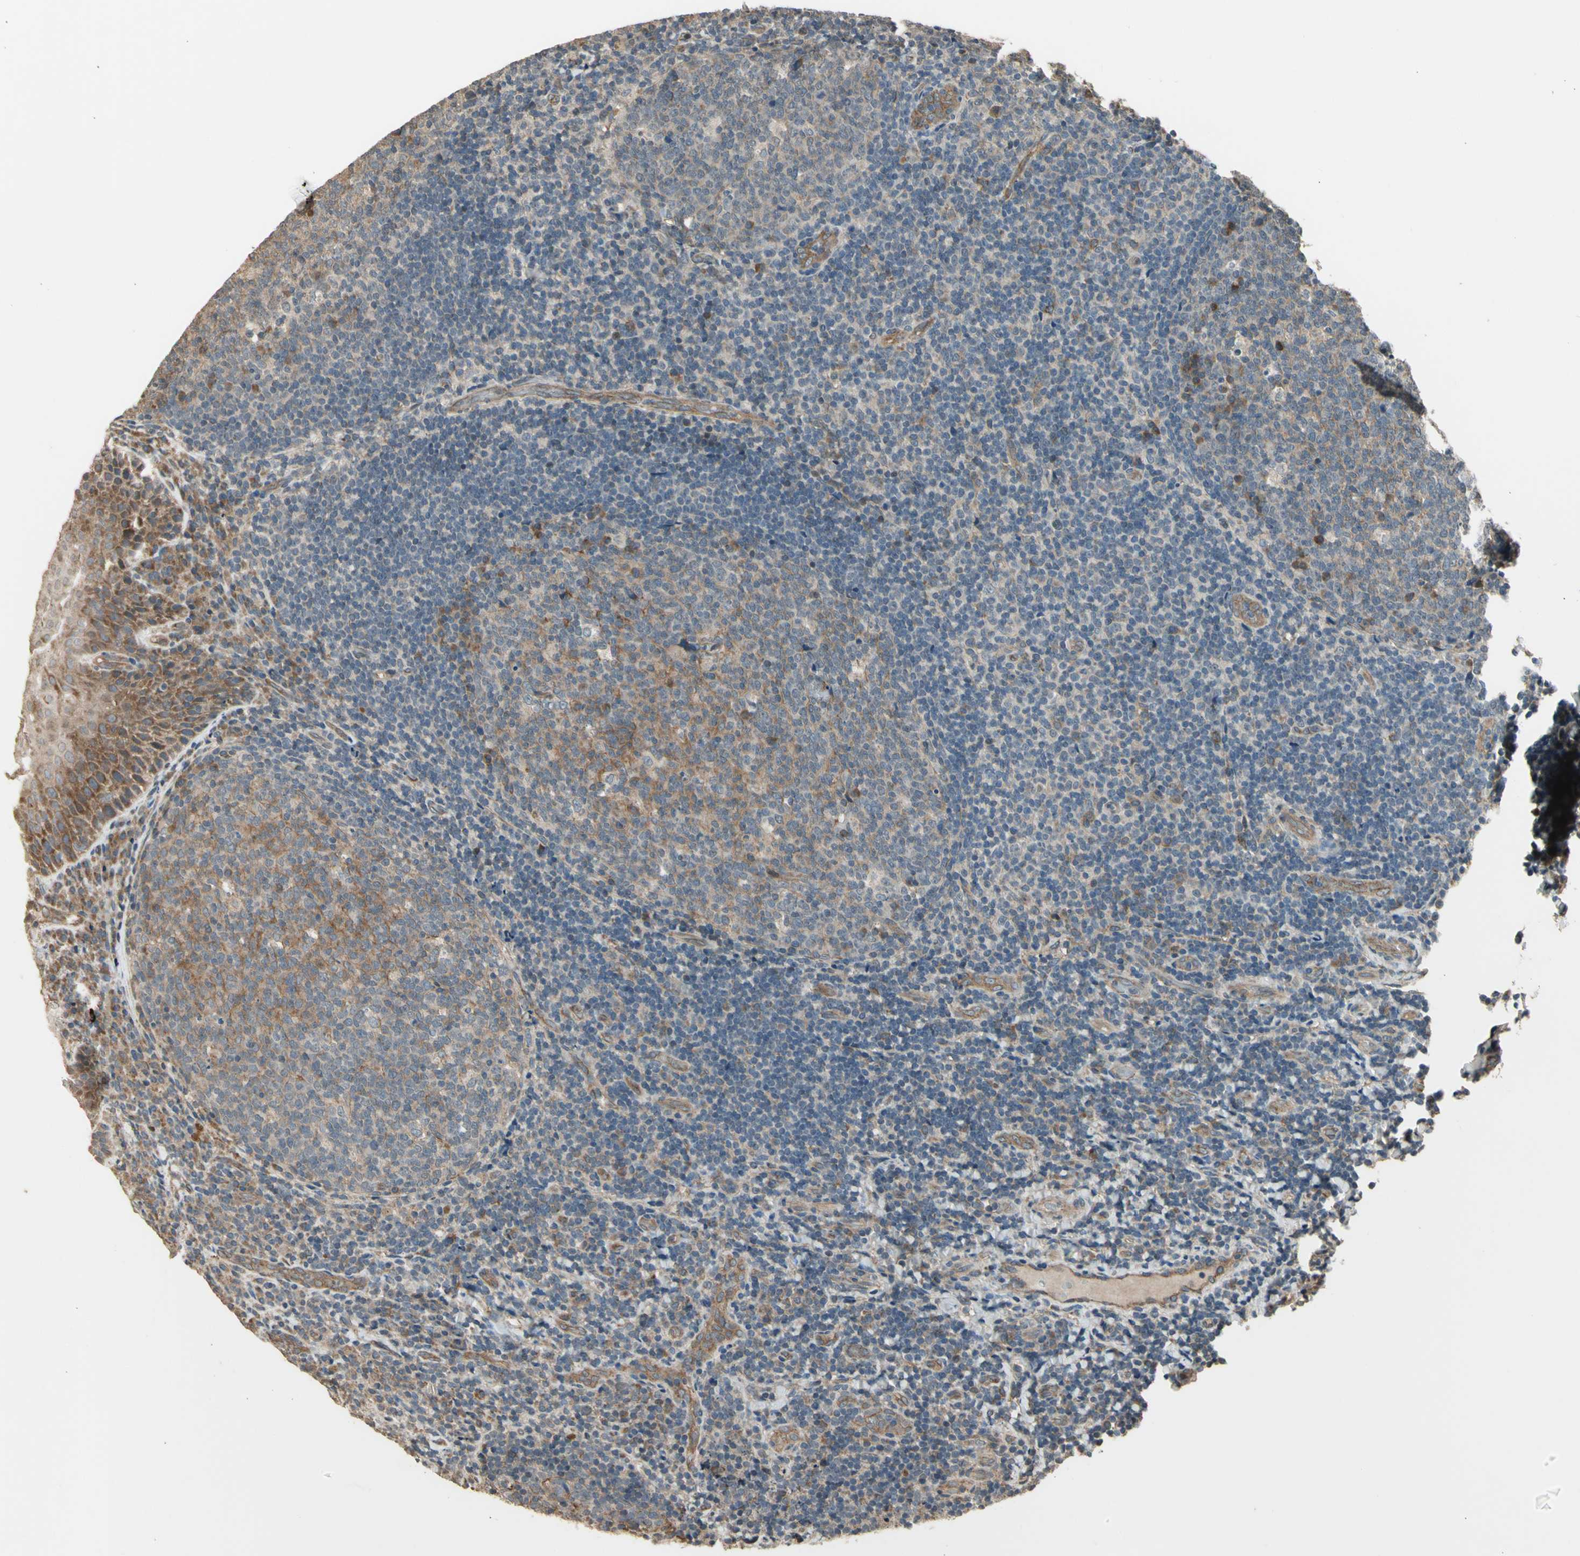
{"staining": {"intensity": "weak", "quantity": ">75%", "location": "cytoplasmic/membranous"}, "tissue": "tonsil", "cell_type": "Germinal center cells", "image_type": "normal", "snomed": [{"axis": "morphology", "description": "Normal tissue, NOS"}, {"axis": "topography", "description": "Tonsil"}], "caption": "This micrograph shows immunohistochemistry (IHC) staining of unremarkable human tonsil, with low weak cytoplasmic/membranous expression in about >75% of germinal center cells.", "gene": "EFNB2", "patient": {"sex": "male", "age": 17}}